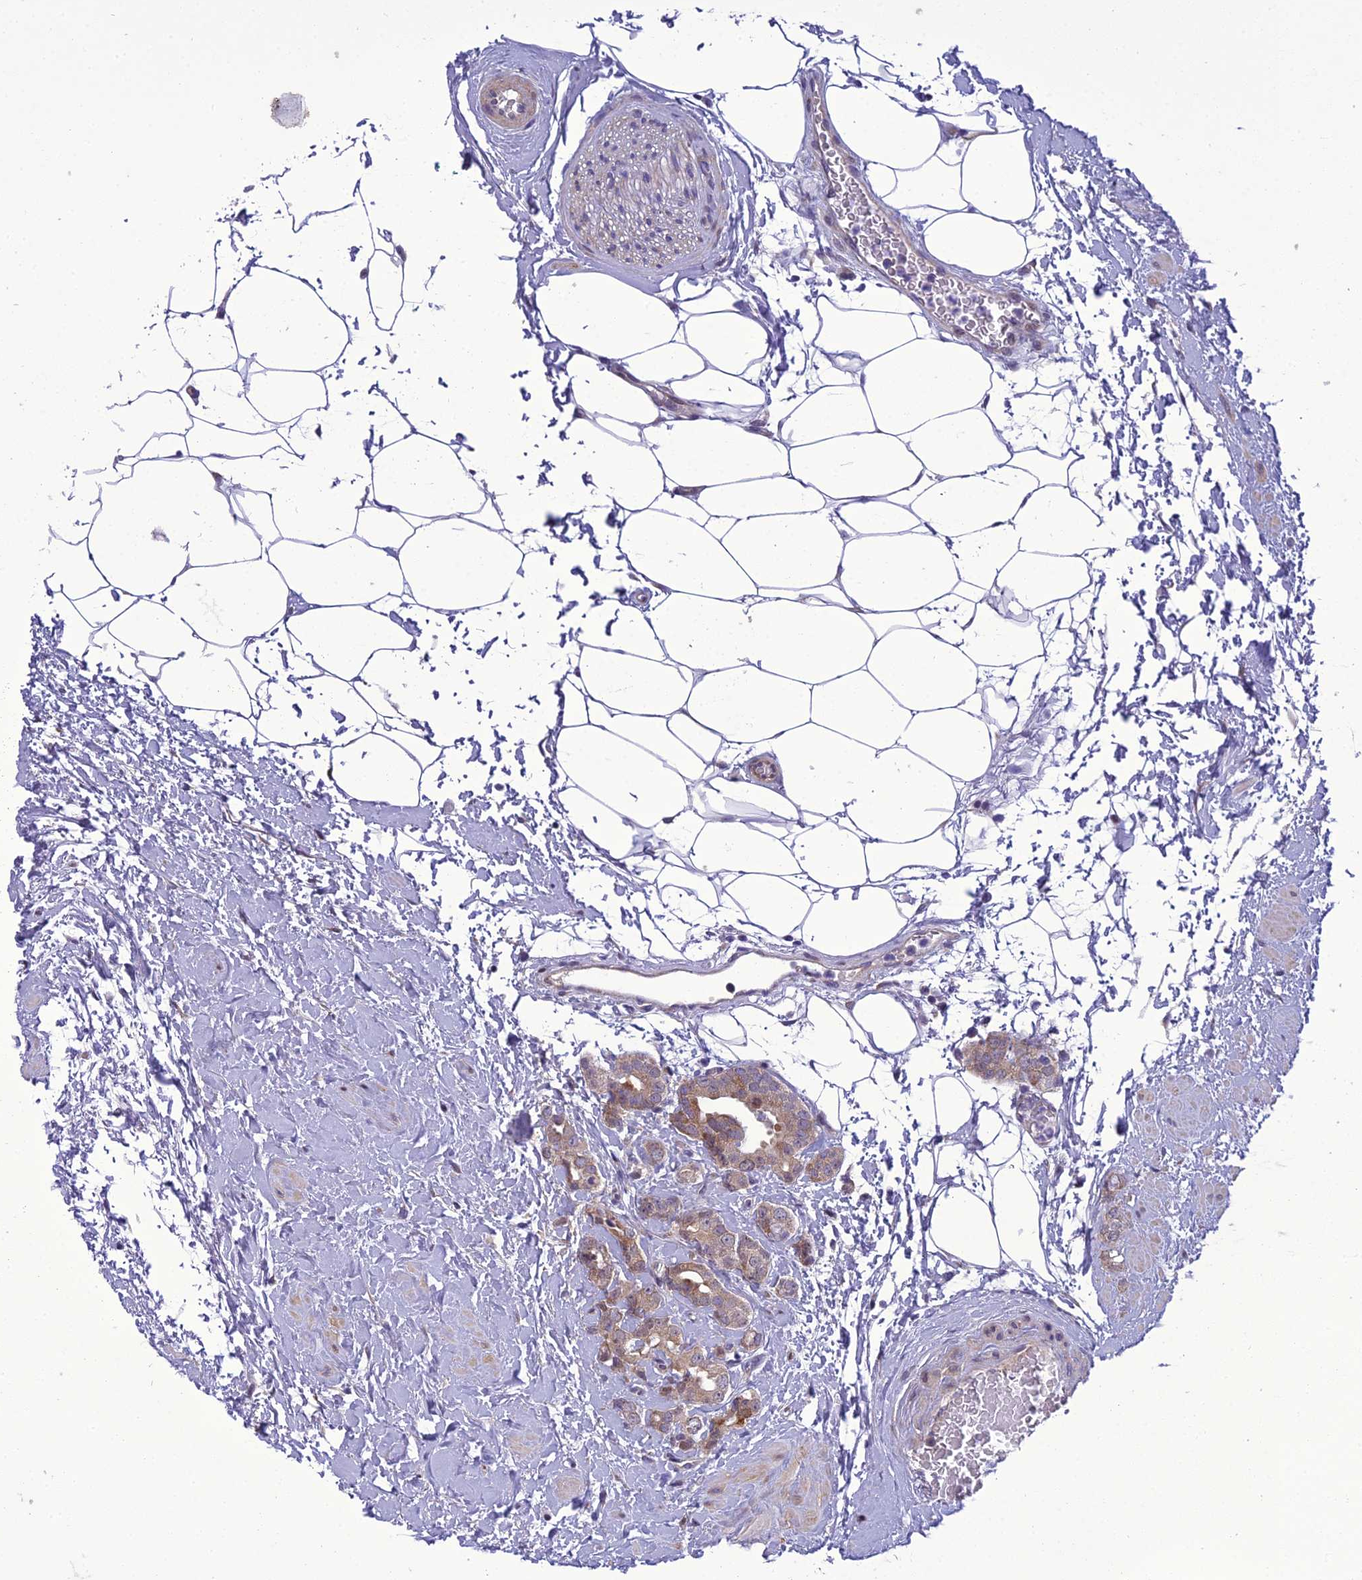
{"staining": {"intensity": "moderate", "quantity": "25%-75%", "location": "cytoplasmic/membranous,nuclear"}, "tissue": "prostate cancer", "cell_type": "Tumor cells", "image_type": "cancer", "snomed": [{"axis": "morphology", "description": "Adenocarcinoma, High grade"}, {"axis": "topography", "description": "Prostate"}], "caption": "DAB immunohistochemical staining of human prostate cancer (adenocarcinoma (high-grade)) demonstrates moderate cytoplasmic/membranous and nuclear protein positivity in about 25%-75% of tumor cells.", "gene": "GAB4", "patient": {"sex": "male", "age": 63}}